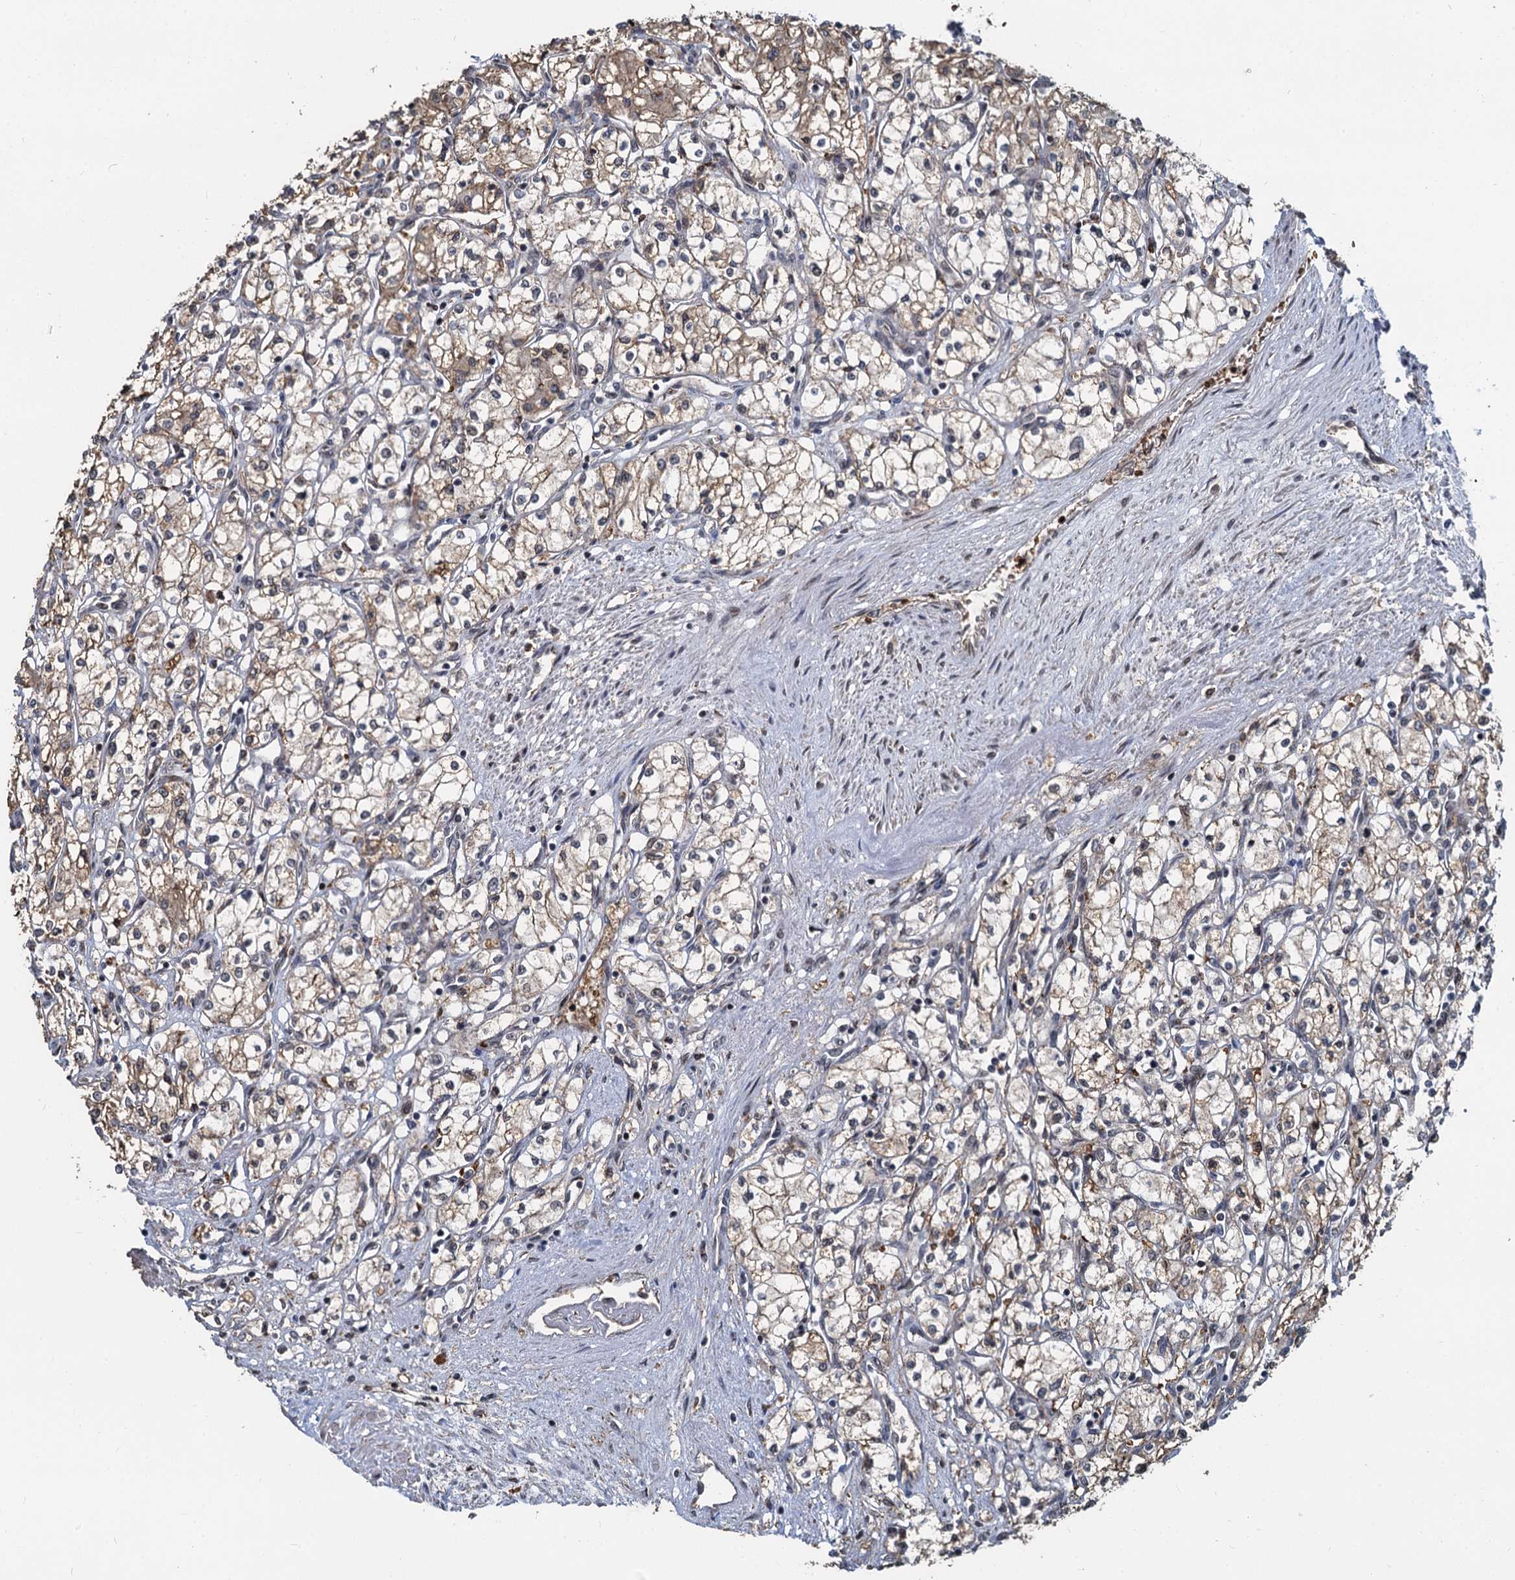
{"staining": {"intensity": "weak", "quantity": ">75%", "location": "cytoplasmic/membranous"}, "tissue": "renal cancer", "cell_type": "Tumor cells", "image_type": "cancer", "snomed": [{"axis": "morphology", "description": "Adenocarcinoma, NOS"}, {"axis": "topography", "description": "Kidney"}], "caption": "Protein positivity by IHC demonstrates weak cytoplasmic/membranous positivity in about >75% of tumor cells in renal cancer (adenocarcinoma). (Stains: DAB in brown, nuclei in blue, Microscopy: brightfield microscopy at high magnification).", "gene": "FANCI", "patient": {"sex": "male", "age": 59}}